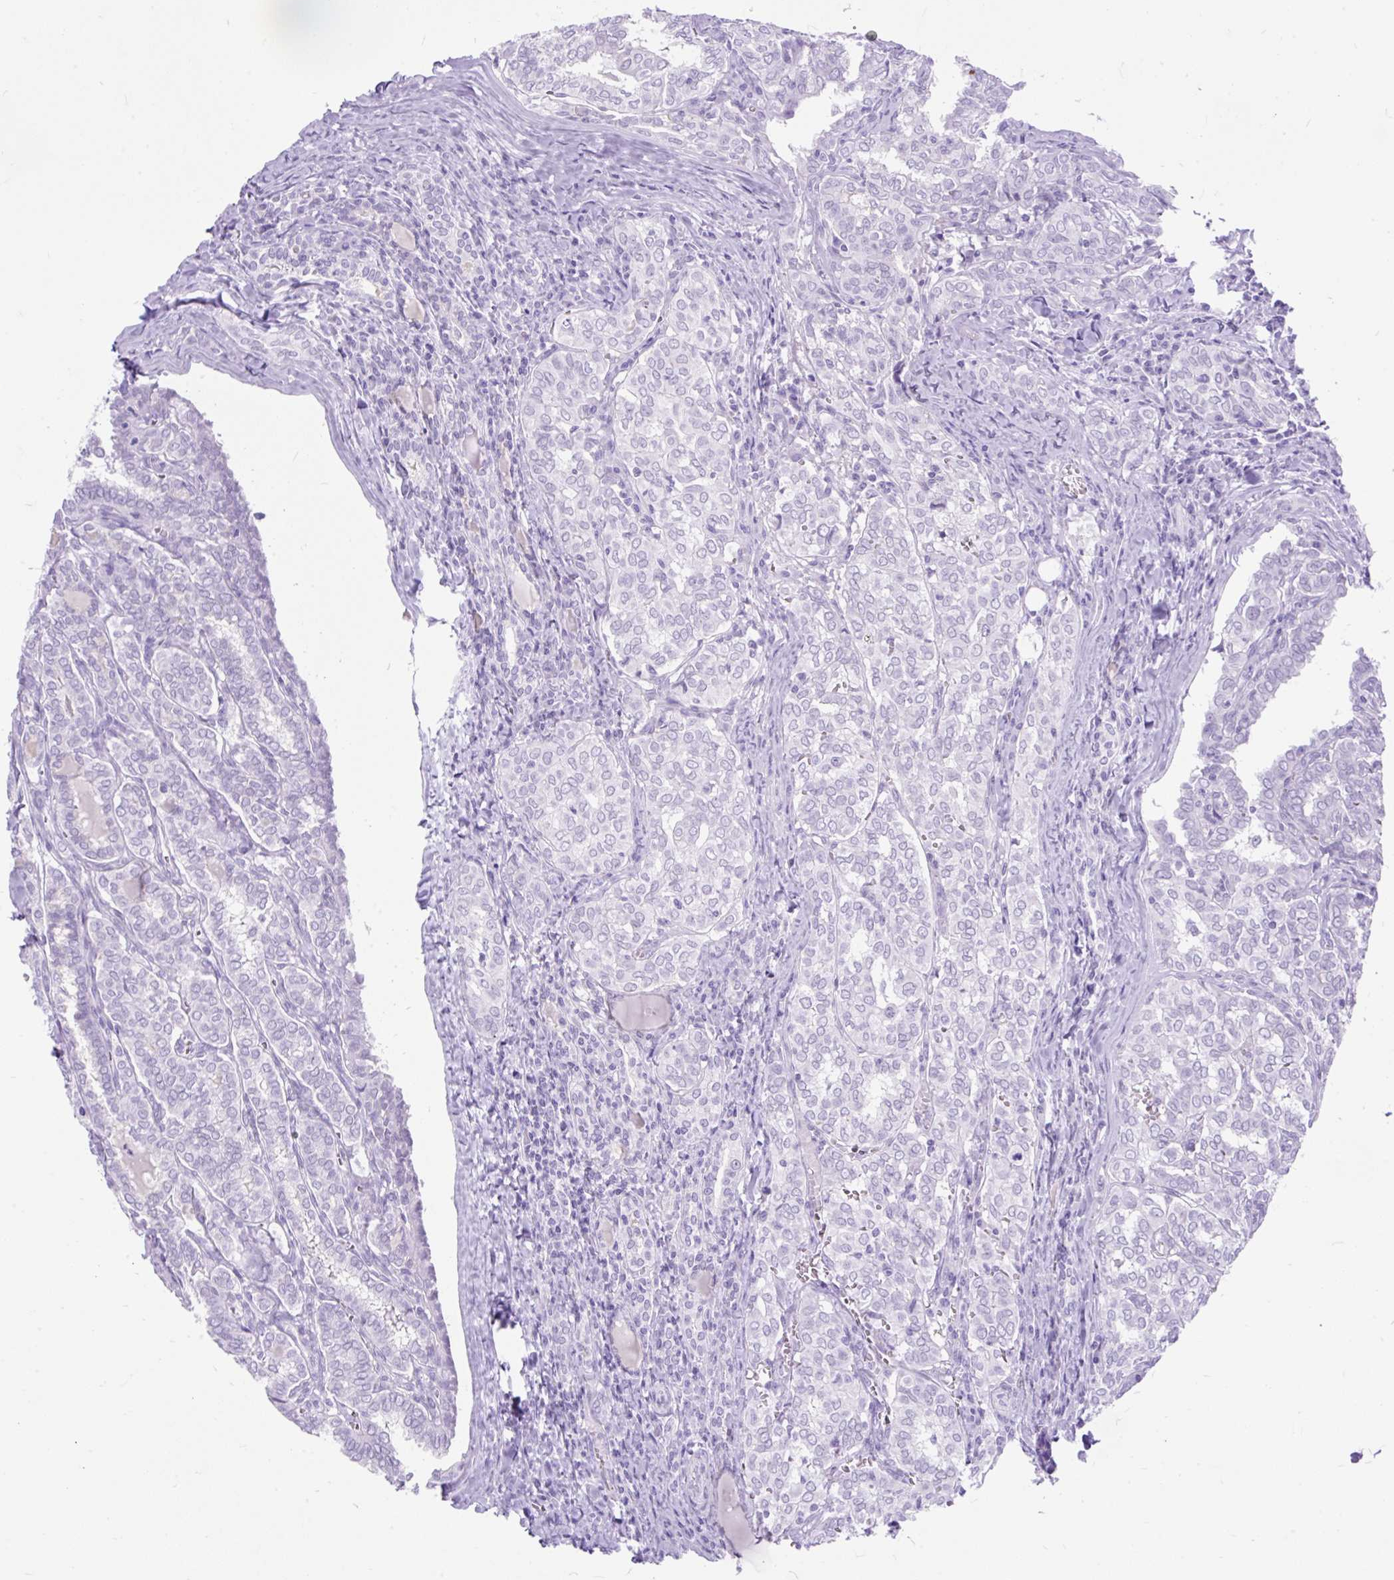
{"staining": {"intensity": "negative", "quantity": "none", "location": "none"}, "tissue": "thyroid cancer", "cell_type": "Tumor cells", "image_type": "cancer", "snomed": [{"axis": "morphology", "description": "Papillary adenocarcinoma, NOS"}, {"axis": "topography", "description": "Thyroid gland"}], "caption": "This is an immunohistochemistry (IHC) image of human thyroid papillary adenocarcinoma. There is no expression in tumor cells.", "gene": "SCGB1A1", "patient": {"sex": "female", "age": 30}}